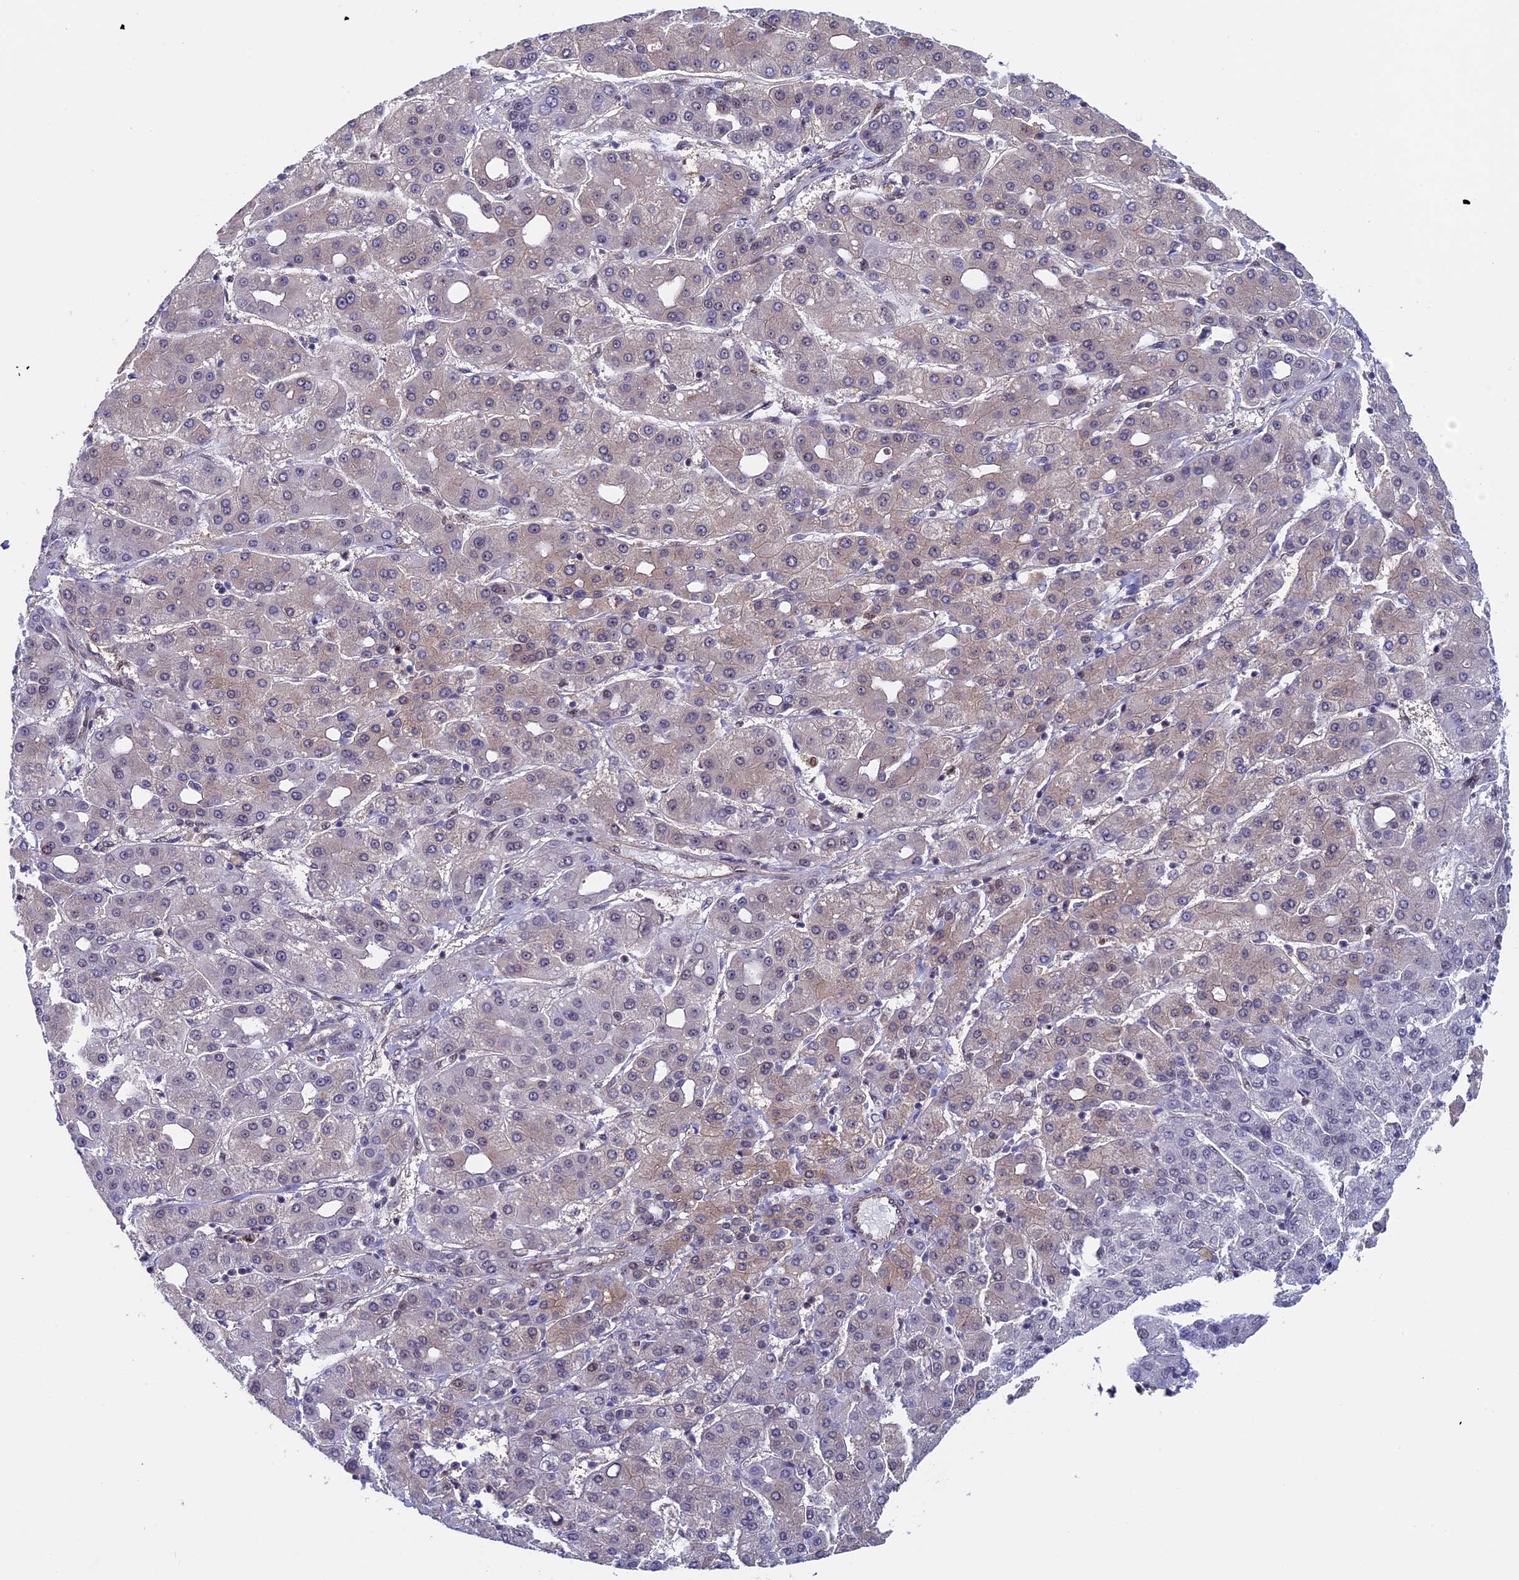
{"staining": {"intensity": "weak", "quantity": "<25%", "location": "cytoplasmic/membranous"}, "tissue": "liver cancer", "cell_type": "Tumor cells", "image_type": "cancer", "snomed": [{"axis": "morphology", "description": "Carcinoma, Hepatocellular, NOS"}, {"axis": "topography", "description": "Liver"}], "caption": "Liver cancer (hepatocellular carcinoma) was stained to show a protein in brown. There is no significant expression in tumor cells. (DAB (3,3'-diaminobenzidine) IHC with hematoxylin counter stain).", "gene": "CCDC86", "patient": {"sex": "male", "age": 65}}